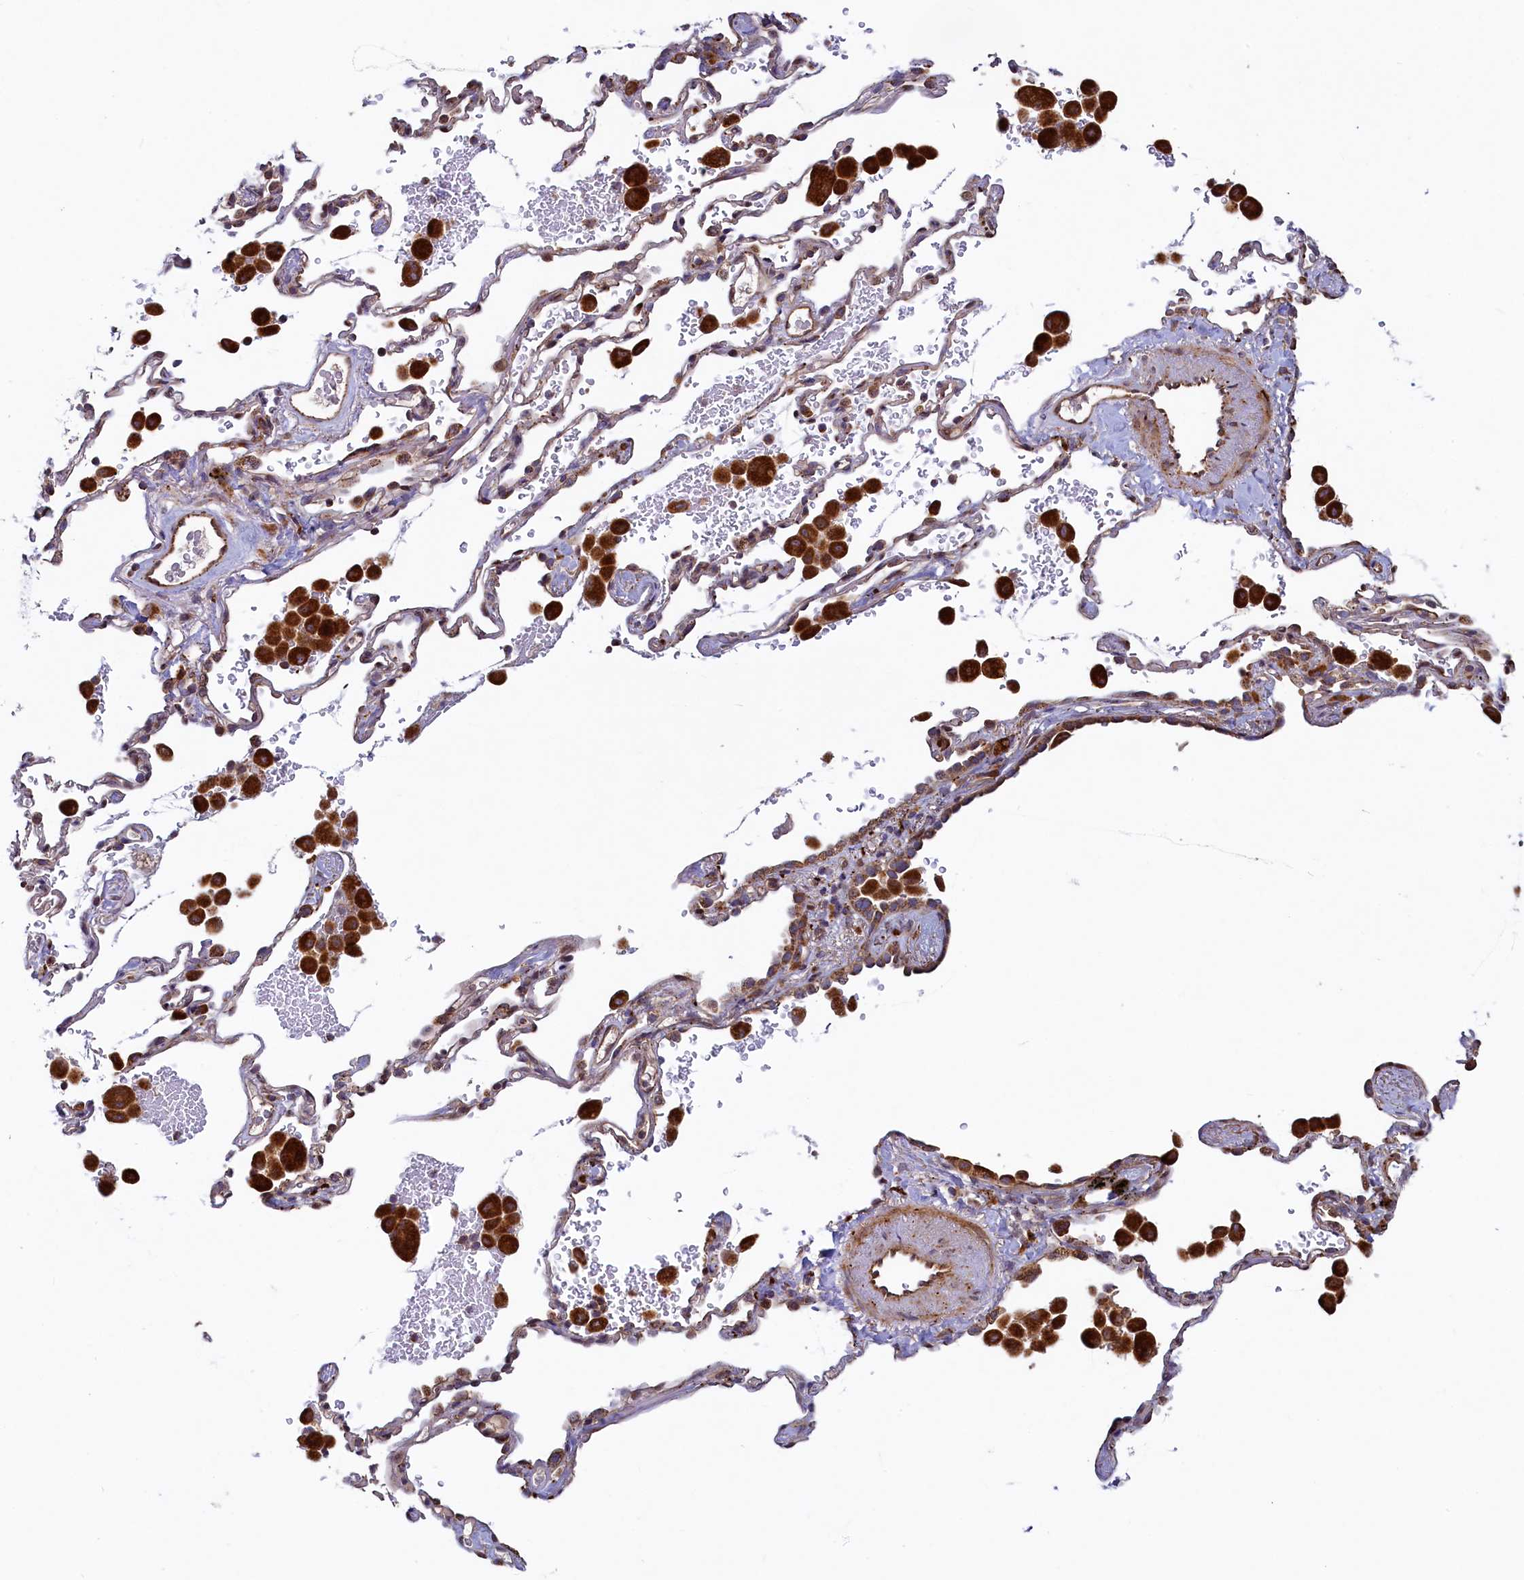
{"staining": {"intensity": "moderate", "quantity": ">75%", "location": "cytoplasmic/membranous"}, "tissue": "bronchus", "cell_type": "Respiratory epithelial cells", "image_type": "normal", "snomed": [{"axis": "morphology", "description": "Normal tissue, NOS"}, {"axis": "morphology", "description": "Adenocarcinoma, NOS"}, {"axis": "topography", "description": "Bronchus"}, {"axis": "topography", "description": "Lung"}], "caption": "Protein staining of normal bronchus reveals moderate cytoplasmic/membranous staining in about >75% of respiratory epithelial cells. (Stains: DAB (3,3'-diaminobenzidine) in brown, nuclei in blue, Microscopy: brightfield microscopy at high magnification).", "gene": "ZNF577", "patient": {"sex": "male", "age": 54}}